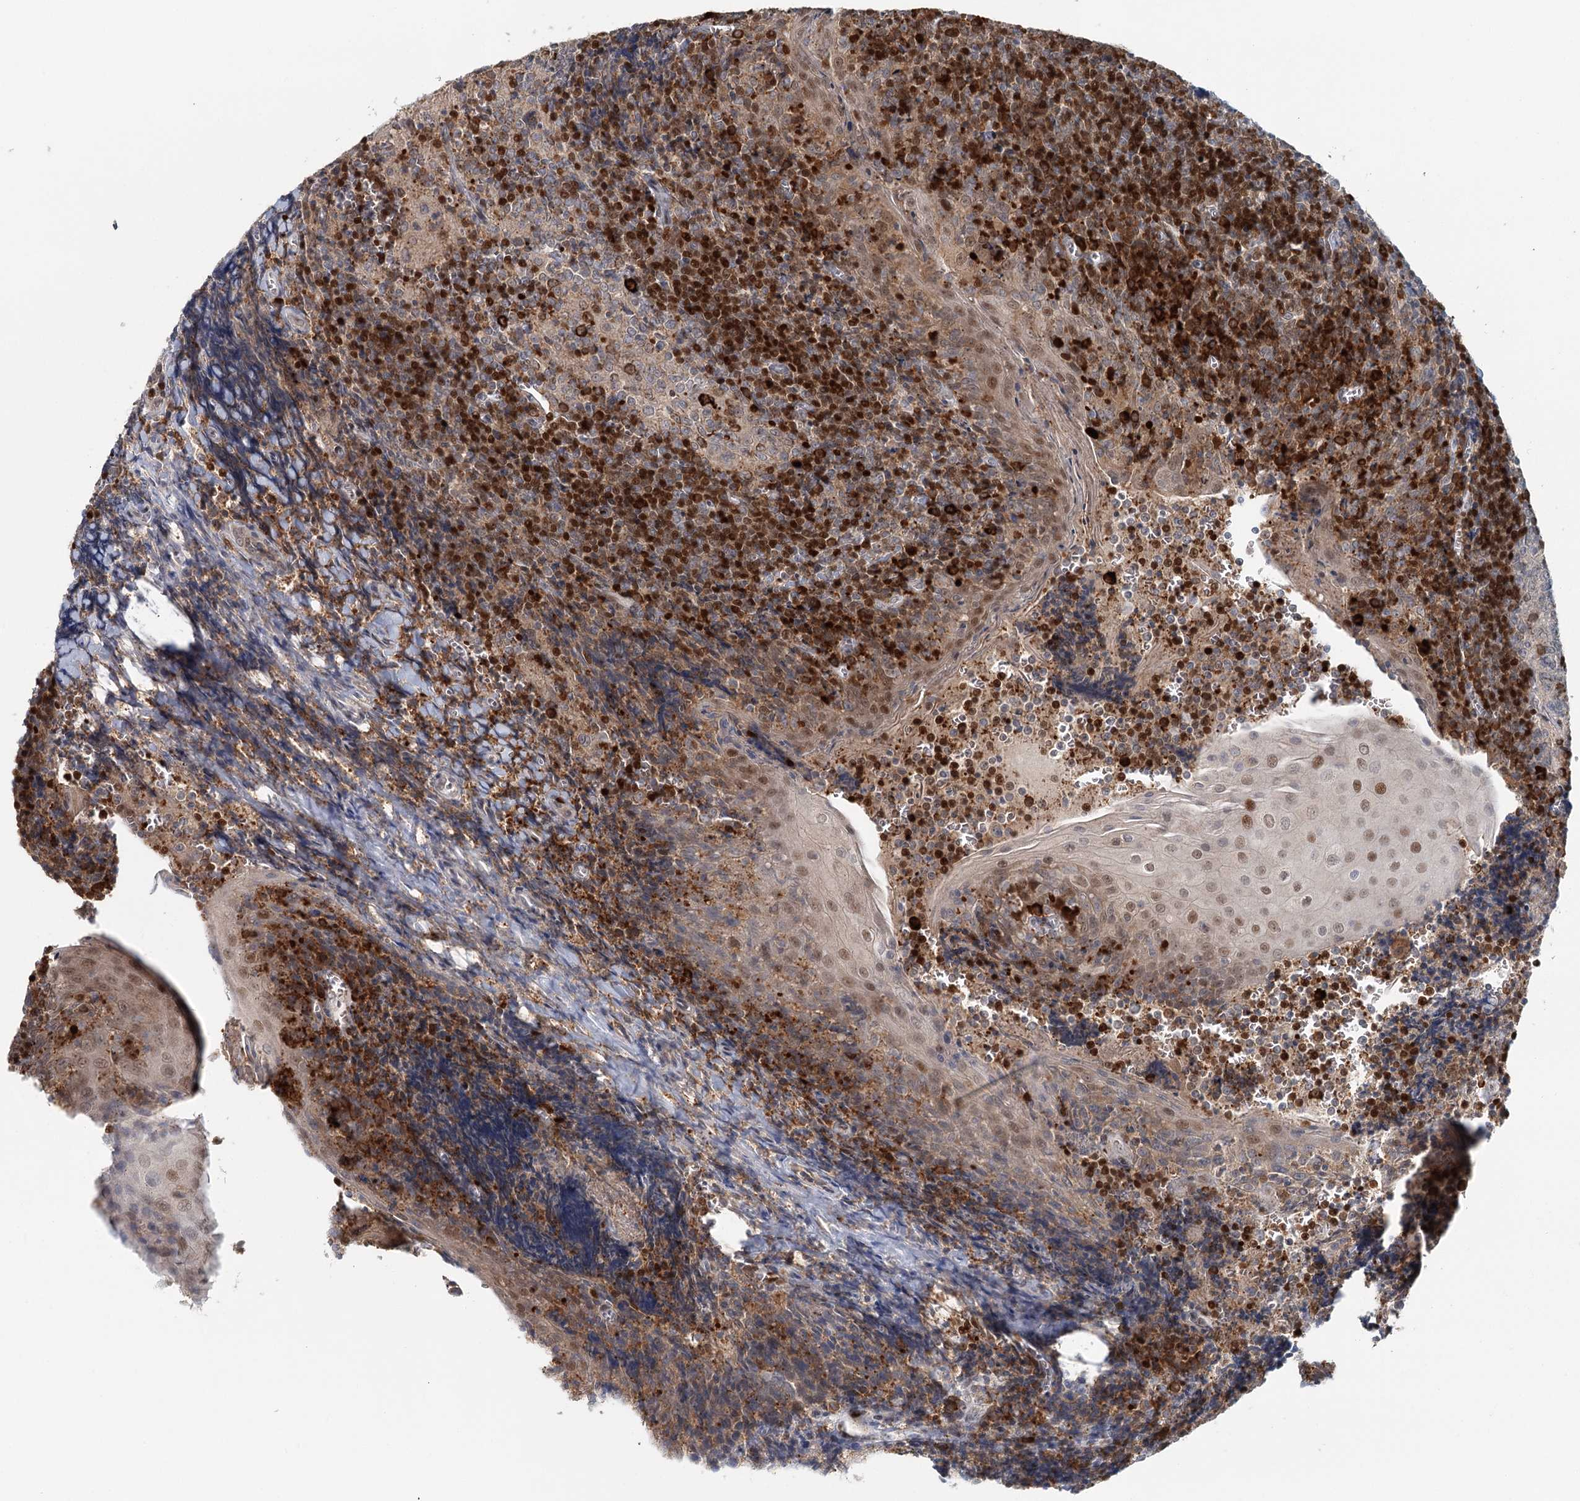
{"staining": {"intensity": "moderate", "quantity": "<25%", "location": "nuclear"}, "tissue": "tonsil", "cell_type": "Germinal center cells", "image_type": "normal", "snomed": [{"axis": "morphology", "description": "Normal tissue, NOS"}, {"axis": "topography", "description": "Tonsil"}], "caption": "DAB immunohistochemical staining of normal human tonsil reveals moderate nuclear protein positivity in about <25% of germinal center cells.", "gene": "ADK", "patient": {"sex": "male", "age": 27}}